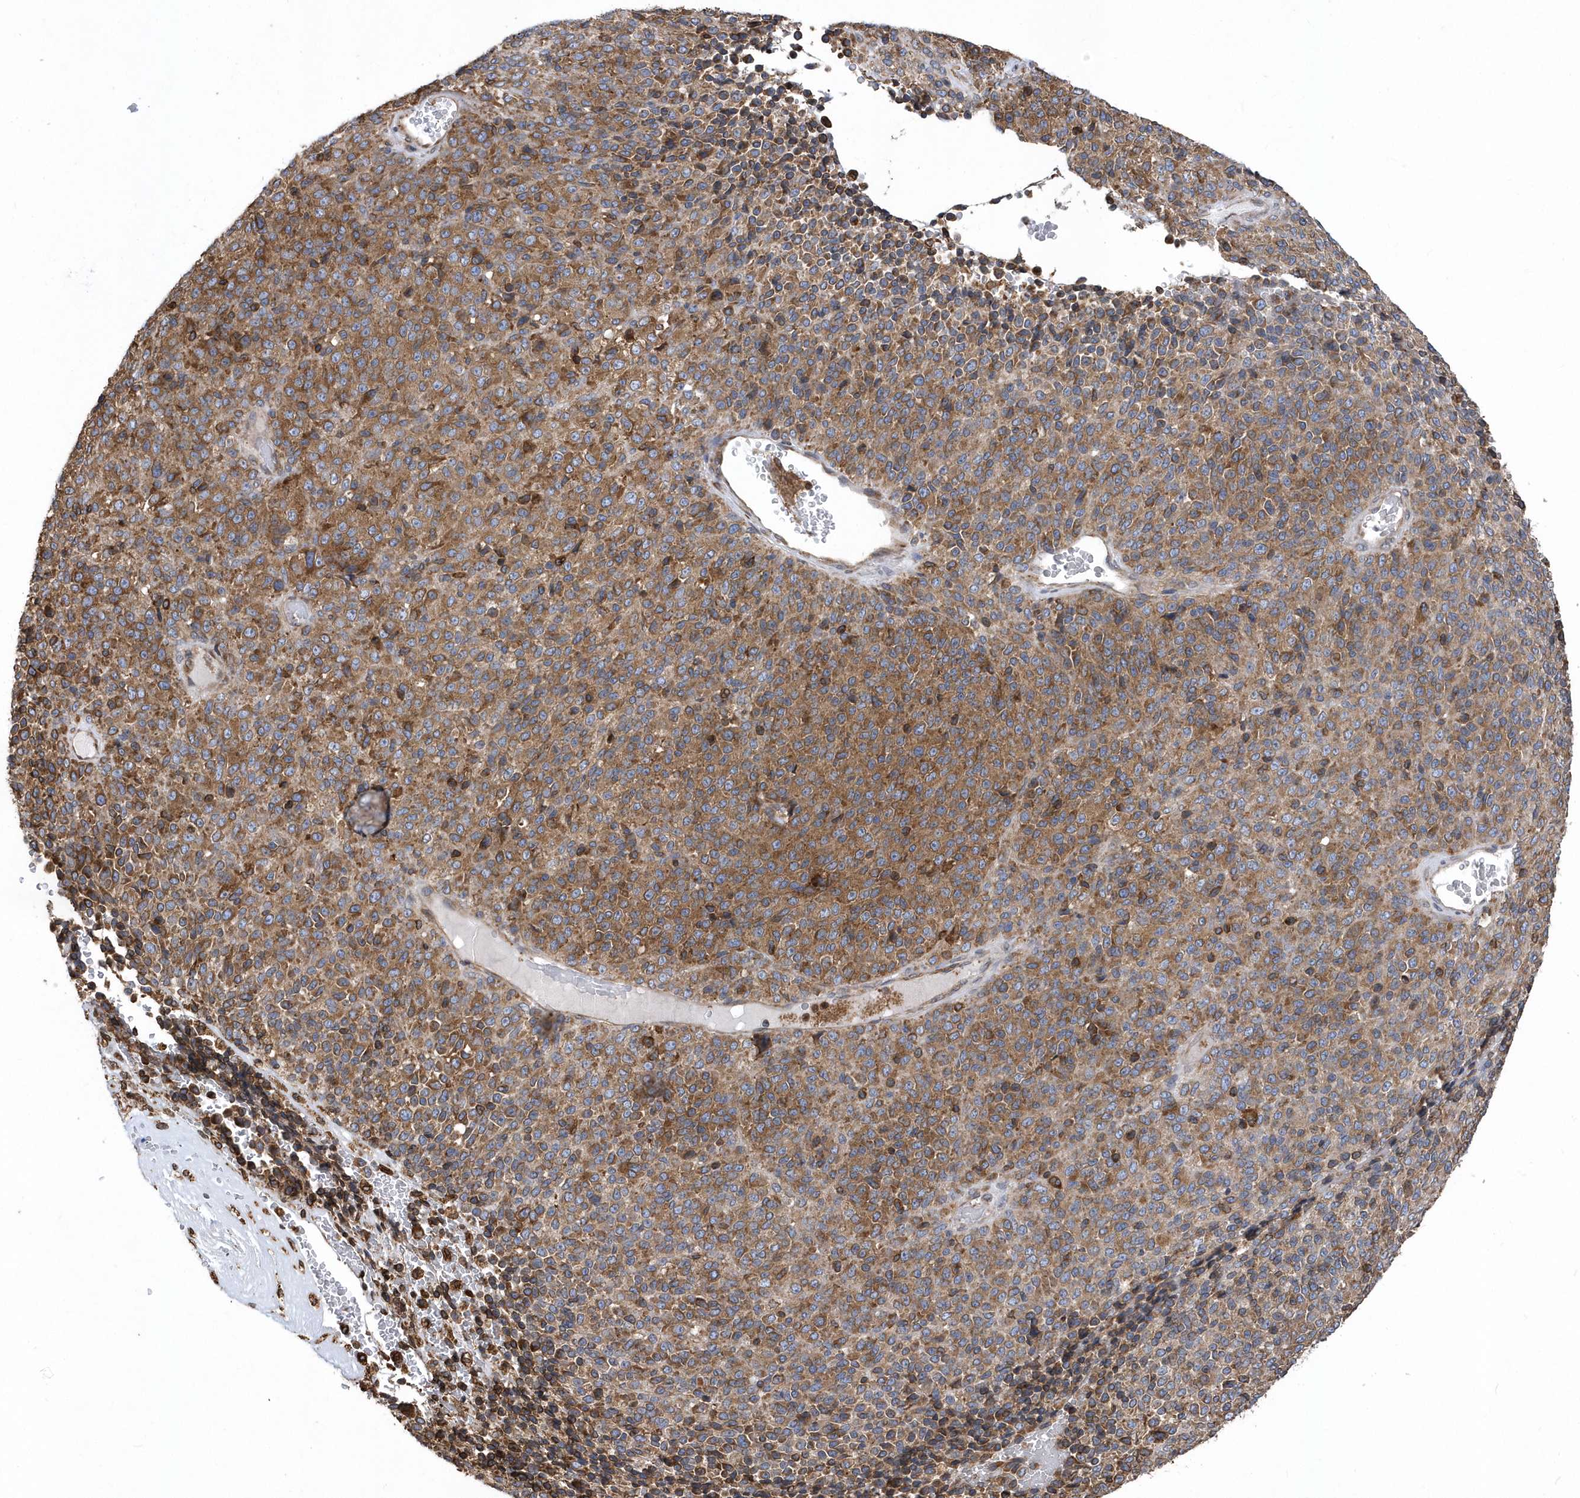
{"staining": {"intensity": "moderate", "quantity": ">75%", "location": "cytoplasmic/membranous"}, "tissue": "melanoma", "cell_type": "Tumor cells", "image_type": "cancer", "snomed": [{"axis": "morphology", "description": "Malignant melanoma, Metastatic site"}, {"axis": "topography", "description": "Brain"}], "caption": "Protein analysis of melanoma tissue exhibits moderate cytoplasmic/membranous staining in about >75% of tumor cells. (DAB = brown stain, brightfield microscopy at high magnification).", "gene": "VAMP7", "patient": {"sex": "female", "age": 56}}